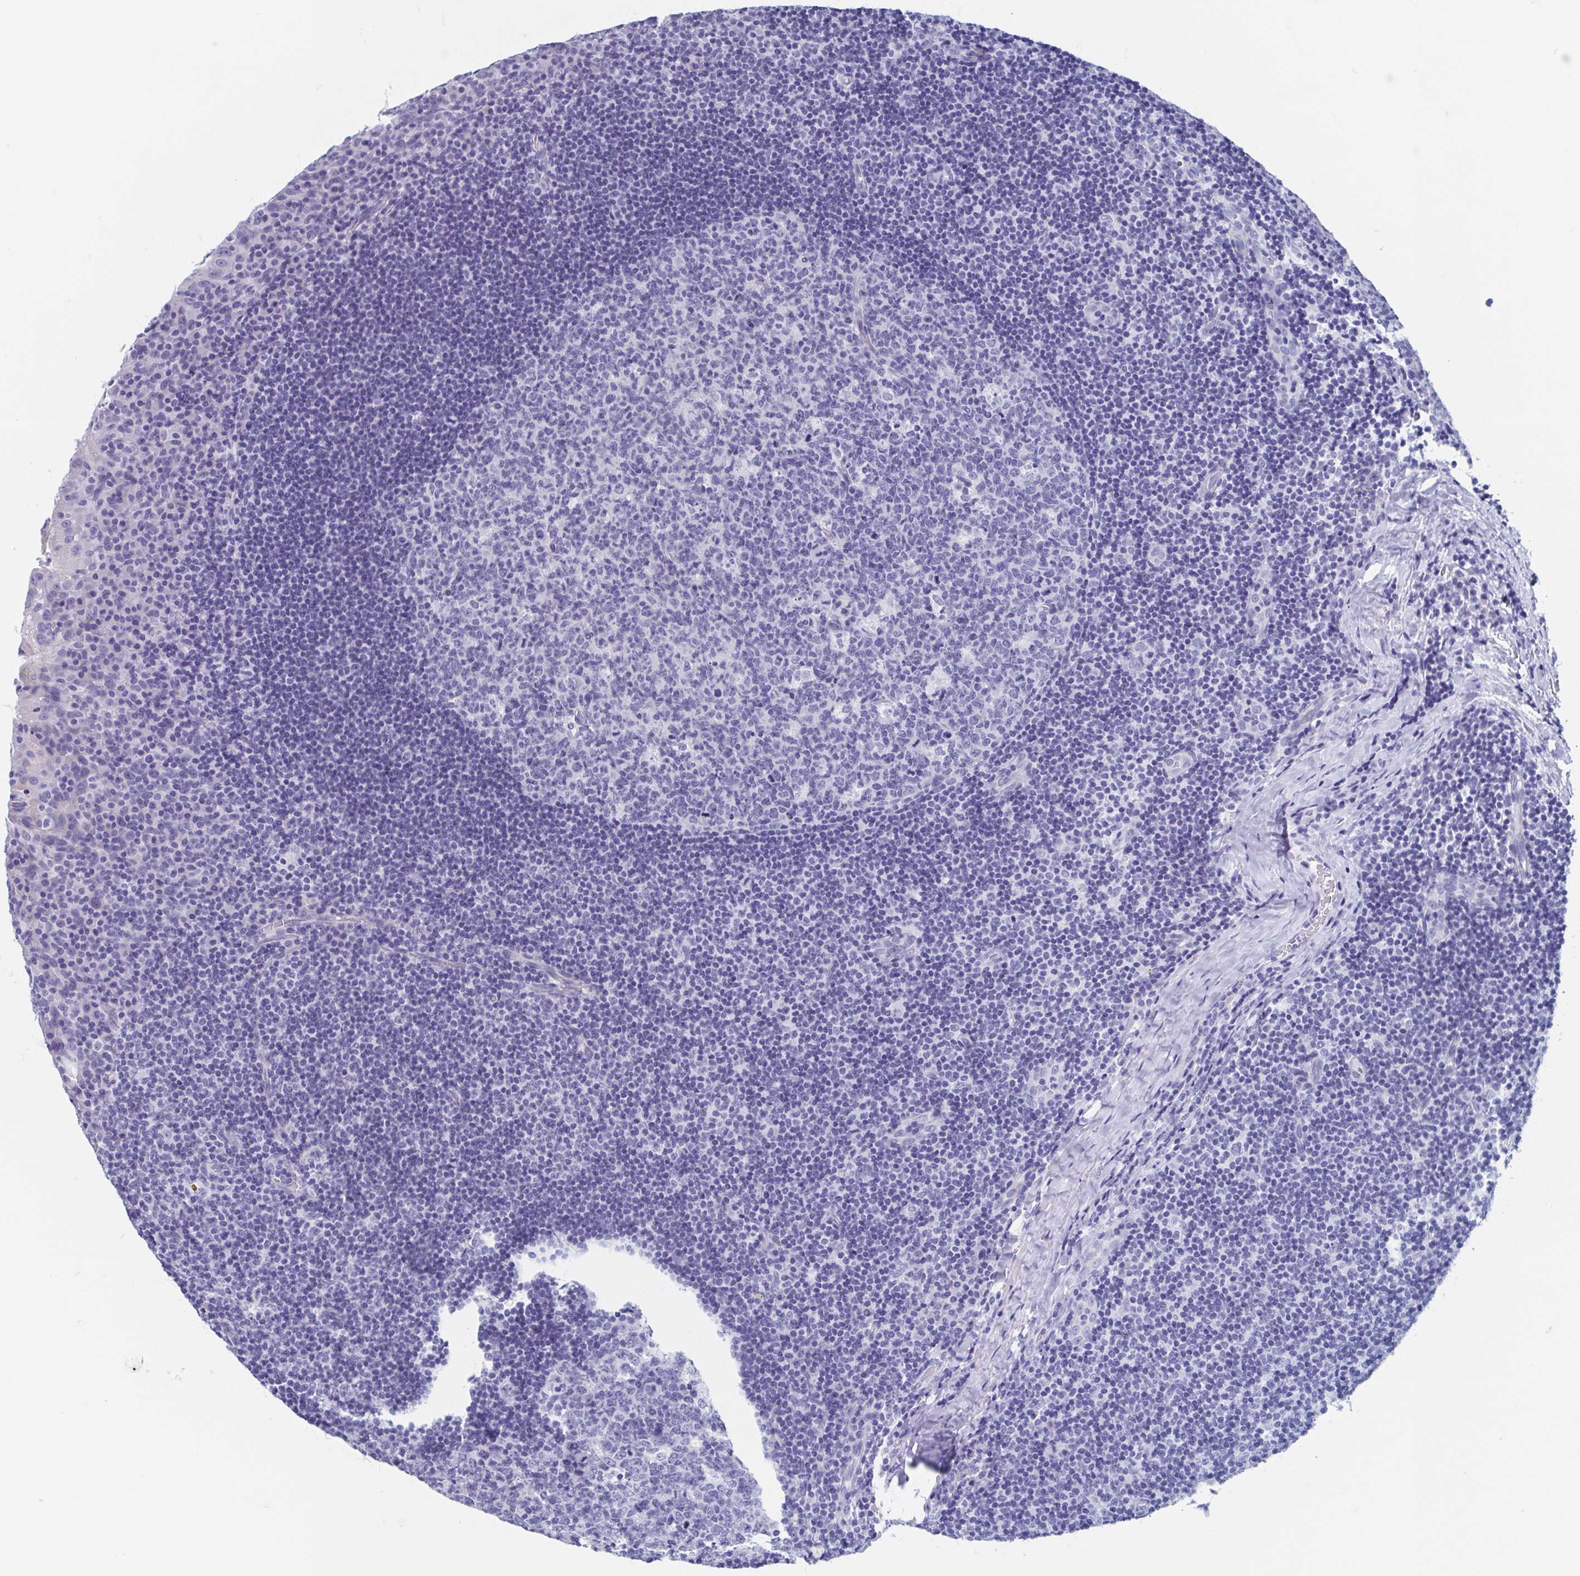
{"staining": {"intensity": "negative", "quantity": "none", "location": "none"}, "tissue": "tonsil", "cell_type": "Germinal center cells", "image_type": "normal", "snomed": [{"axis": "morphology", "description": "Normal tissue, NOS"}, {"axis": "topography", "description": "Tonsil"}], "caption": "Immunohistochemical staining of benign tonsil reveals no significant staining in germinal center cells. (Stains: DAB (3,3'-diaminobenzidine) immunohistochemistry with hematoxylin counter stain, Microscopy: brightfield microscopy at high magnification).", "gene": "SHCBP1L", "patient": {"sex": "male", "age": 17}}